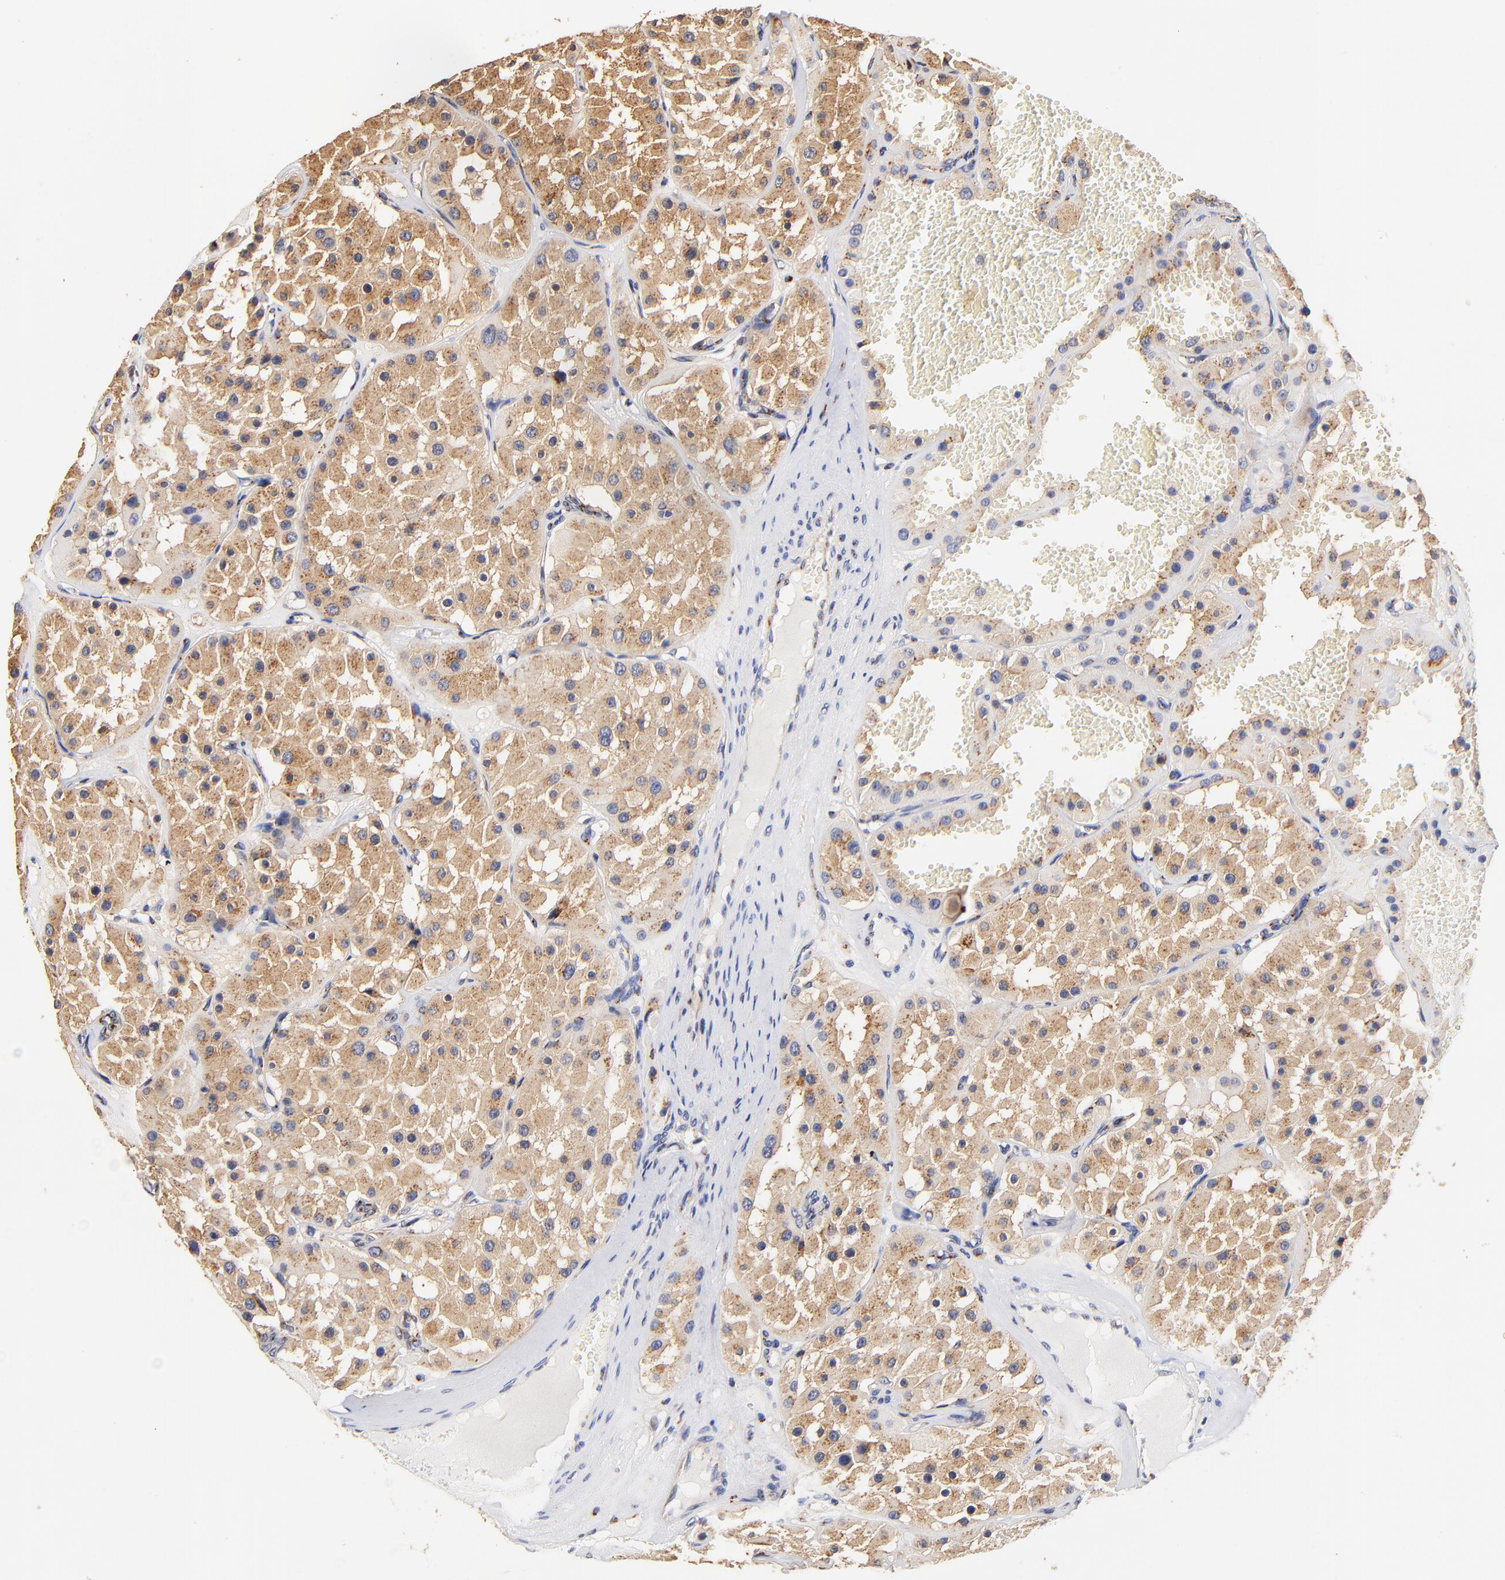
{"staining": {"intensity": "moderate", "quantity": ">75%", "location": "cytoplasmic/membranous"}, "tissue": "renal cancer", "cell_type": "Tumor cells", "image_type": "cancer", "snomed": [{"axis": "morphology", "description": "Adenocarcinoma, uncertain malignant potential"}, {"axis": "topography", "description": "Kidney"}], "caption": "Moderate cytoplasmic/membranous expression is seen in approximately >75% of tumor cells in renal cancer (adenocarcinoma,  uncertain malignant potential).", "gene": "FMNL3", "patient": {"sex": "male", "age": 63}}